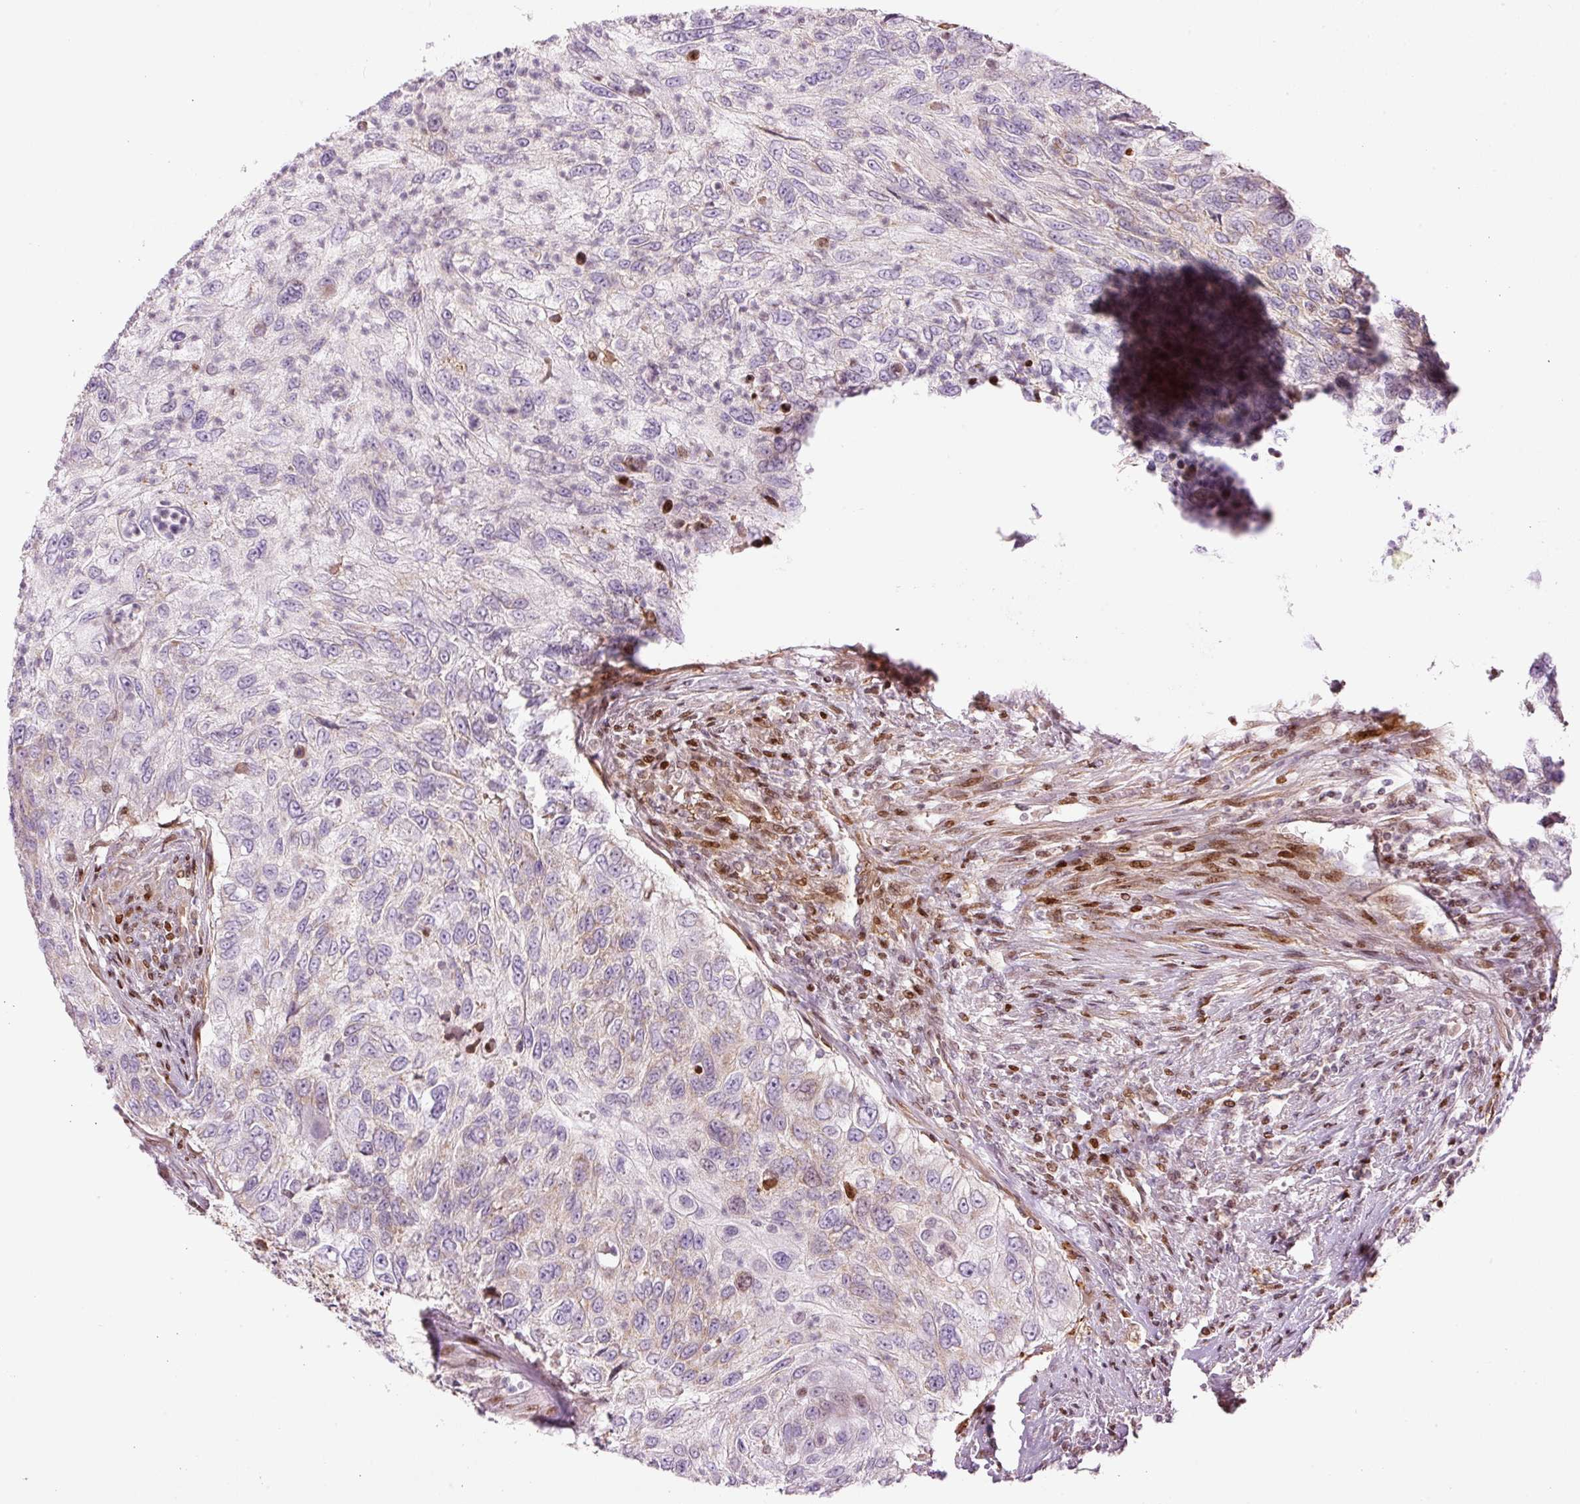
{"staining": {"intensity": "weak", "quantity": "<25%", "location": "cytoplasmic/membranous"}, "tissue": "urothelial cancer", "cell_type": "Tumor cells", "image_type": "cancer", "snomed": [{"axis": "morphology", "description": "Urothelial carcinoma, High grade"}, {"axis": "topography", "description": "Urinary bladder"}], "caption": "Tumor cells show no significant protein positivity in high-grade urothelial carcinoma.", "gene": "TMEM8B", "patient": {"sex": "female", "age": 60}}